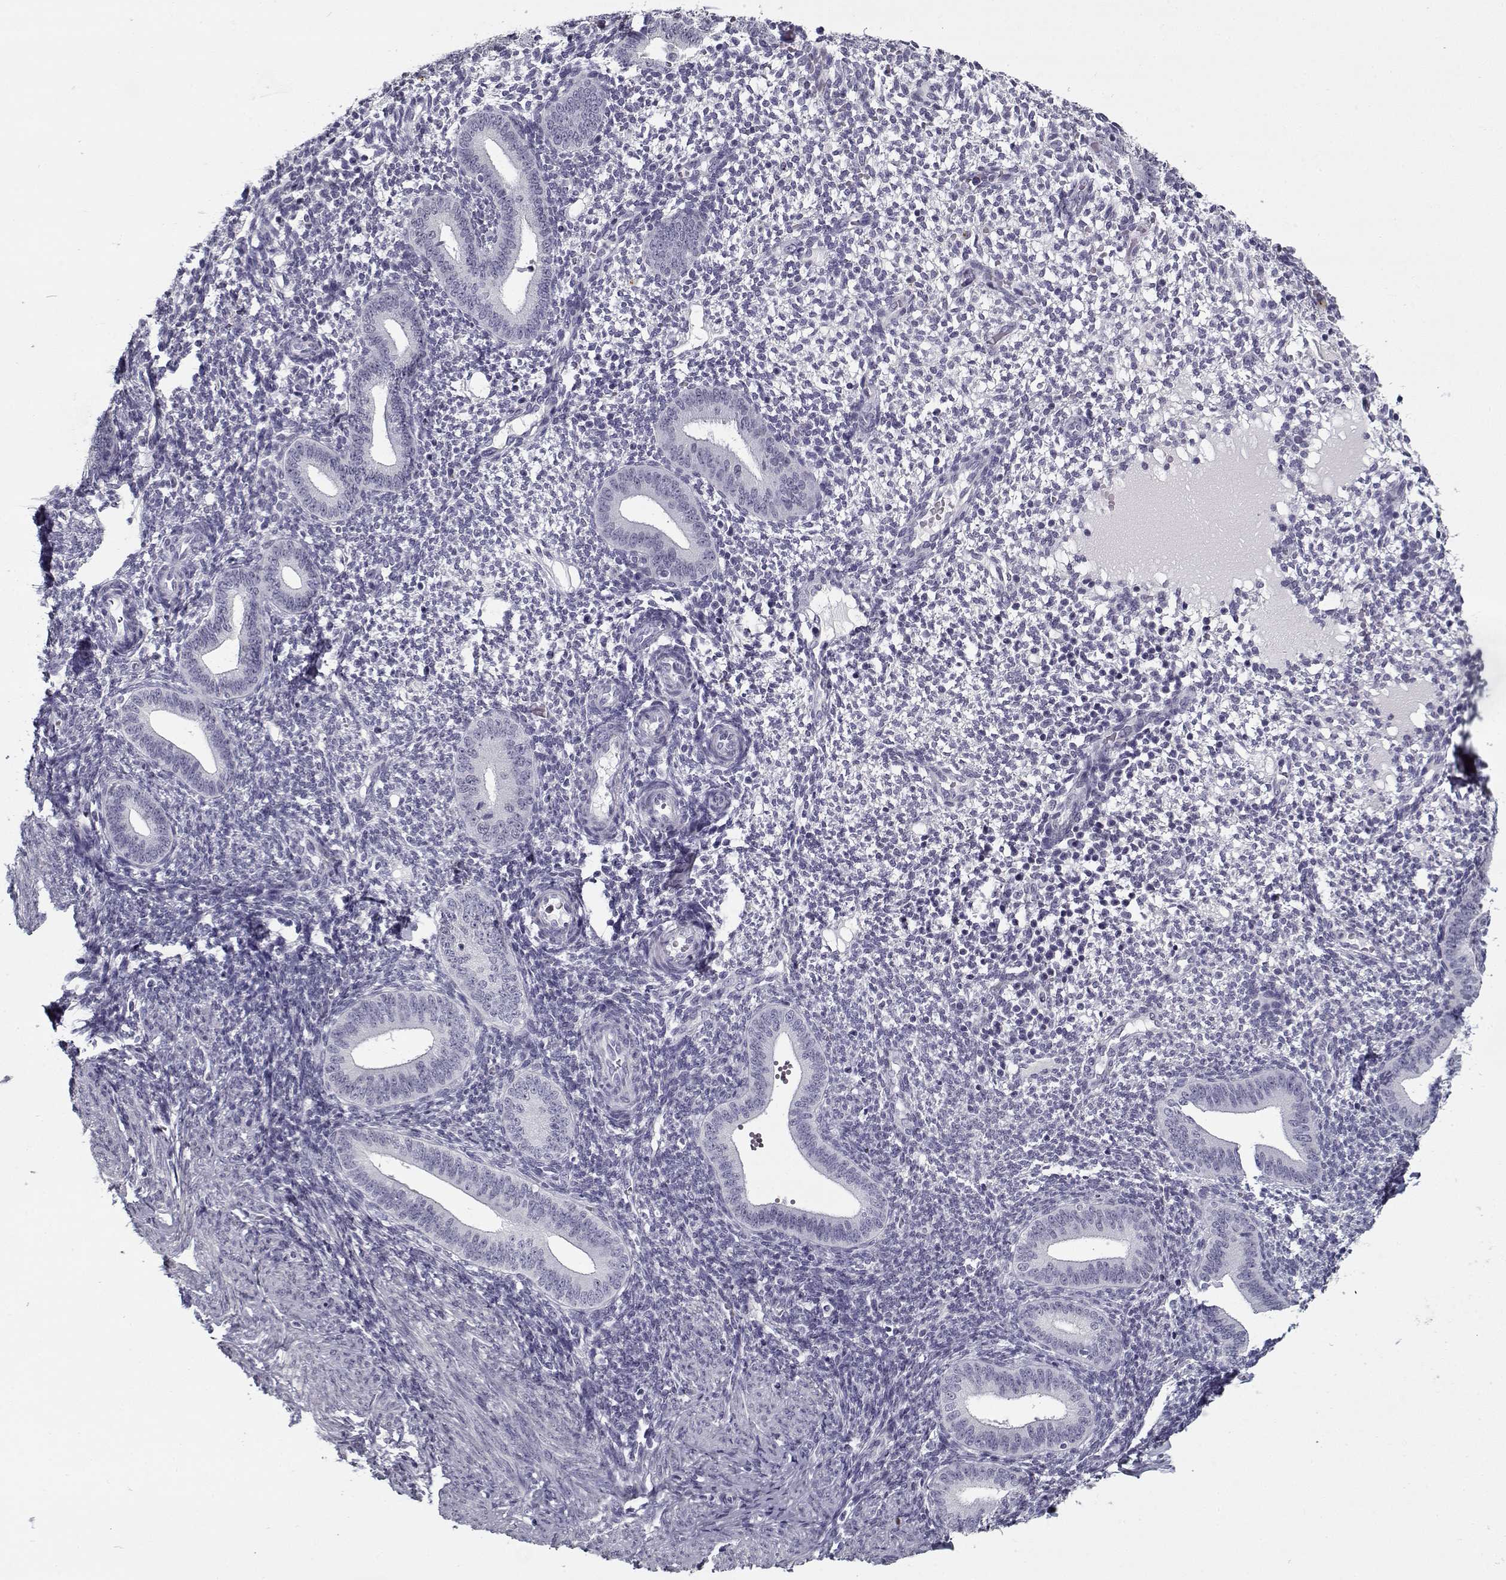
{"staining": {"intensity": "negative", "quantity": "none", "location": "none"}, "tissue": "endometrium", "cell_type": "Cells in endometrial stroma", "image_type": "normal", "snomed": [{"axis": "morphology", "description": "Normal tissue, NOS"}, {"axis": "topography", "description": "Endometrium"}], "caption": "High magnification brightfield microscopy of benign endometrium stained with DAB (3,3'-diaminobenzidine) (brown) and counterstained with hematoxylin (blue): cells in endometrial stroma show no significant staining.", "gene": "RNF32", "patient": {"sex": "female", "age": 40}}